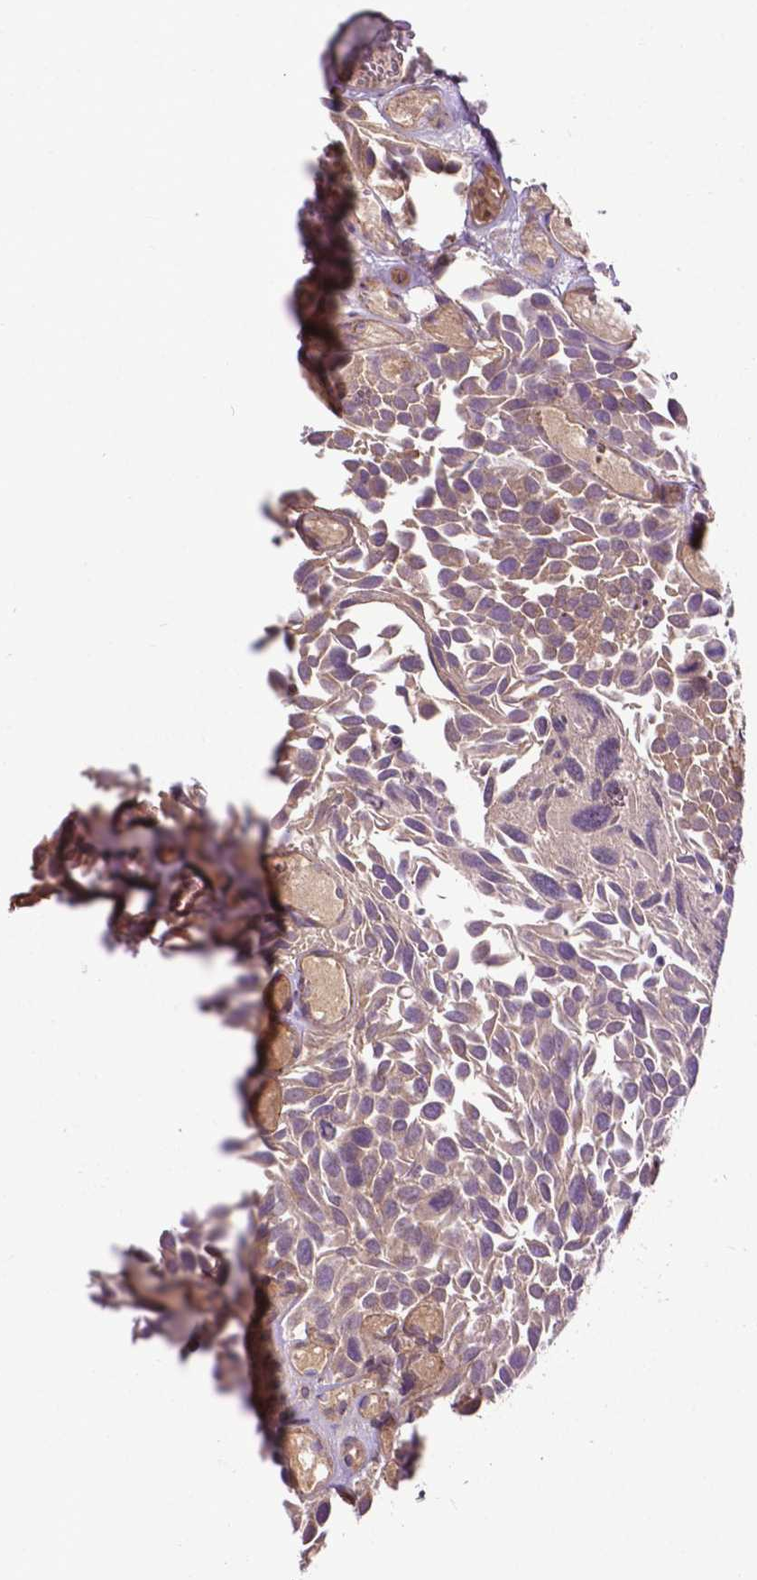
{"staining": {"intensity": "moderate", "quantity": ">75%", "location": "cytoplasmic/membranous"}, "tissue": "urothelial cancer", "cell_type": "Tumor cells", "image_type": "cancer", "snomed": [{"axis": "morphology", "description": "Urothelial carcinoma, Low grade"}, {"axis": "topography", "description": "Urinary bladder"}], "caption": "The histopathology image exhibits immunohistochemical staining of urothelial cancer. There is moderate cytoplasmic/membranous positivity is identified in about >75% of tumor cells. Nuclei are stained in blue.", "gene": "CHMP4A", "patient": {"sex": "female", "age": 69}}